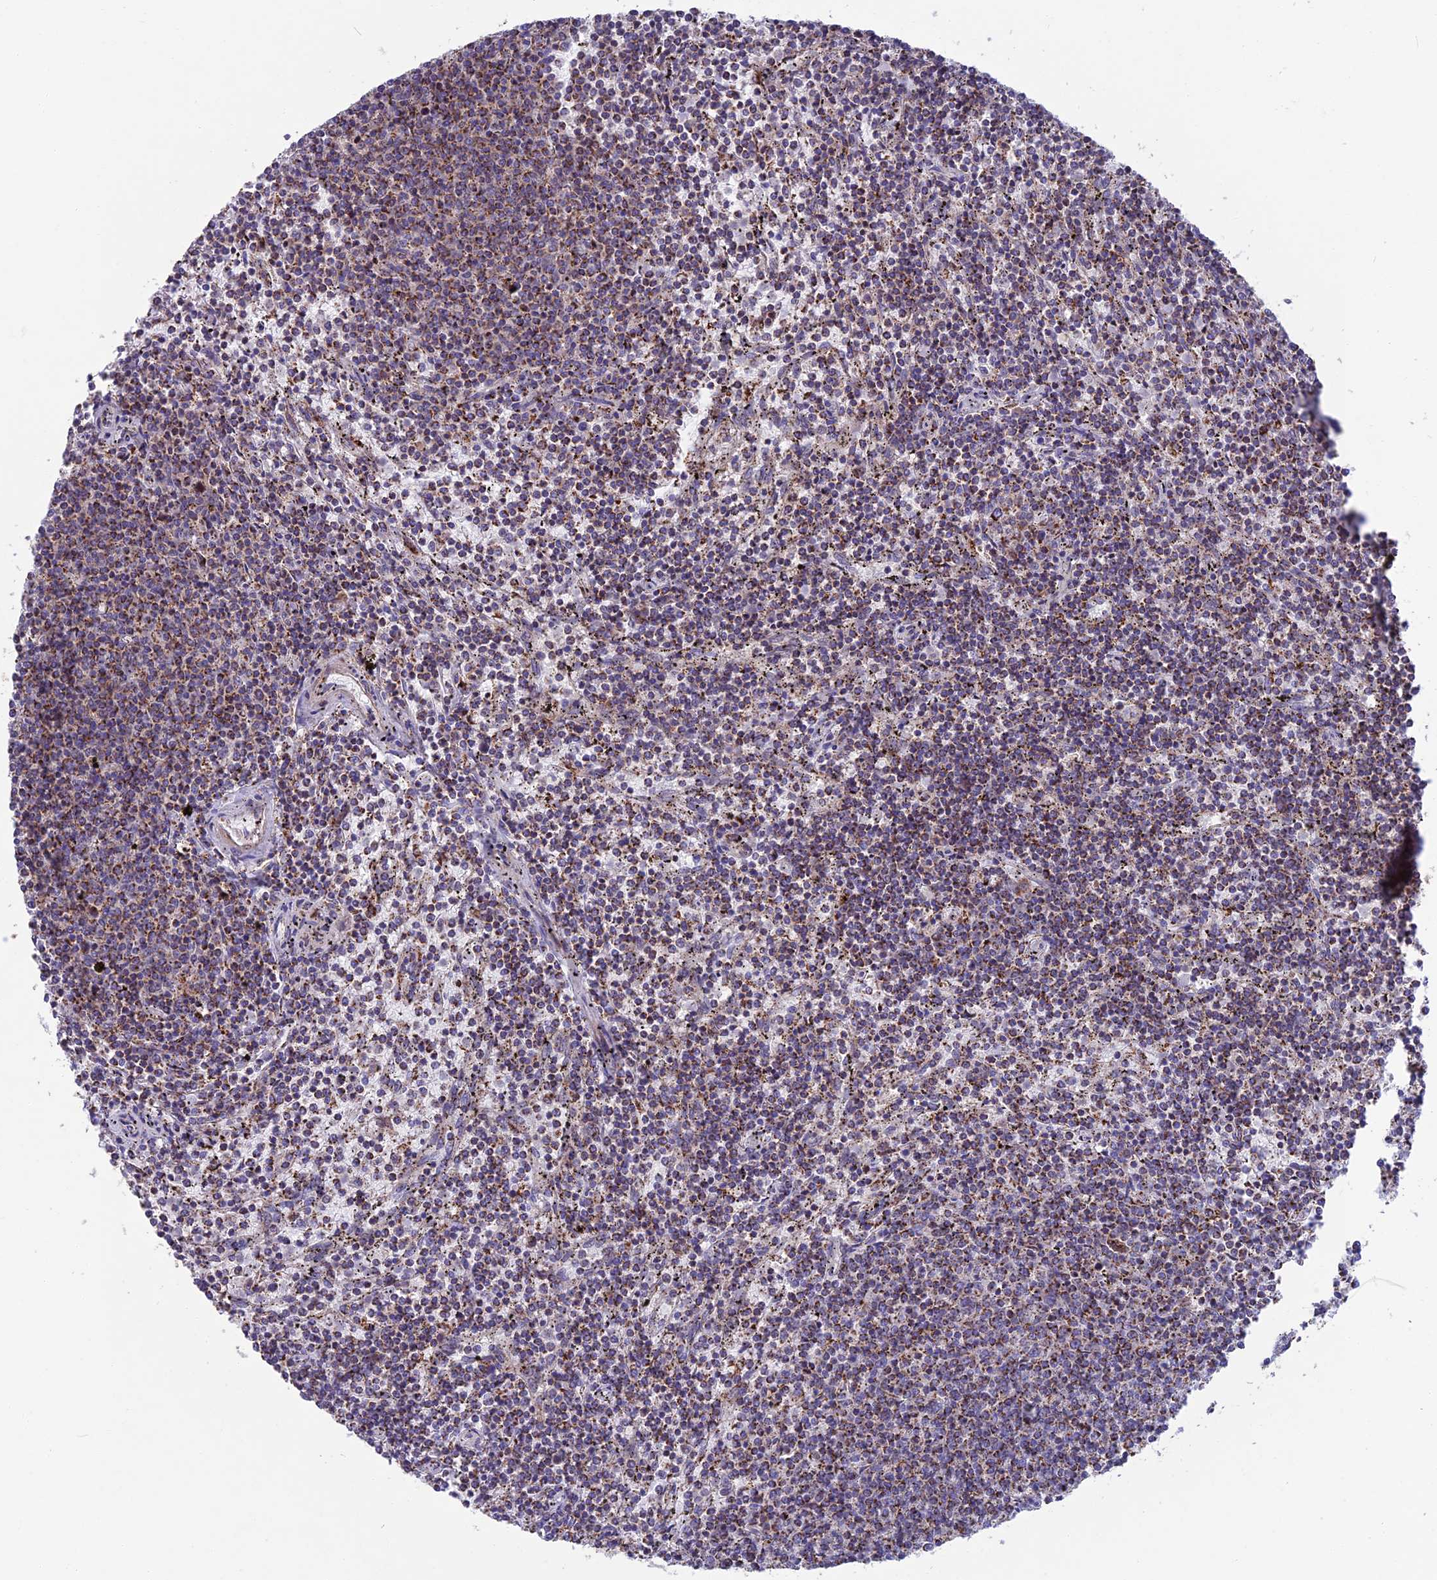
{"staining": {"intensity": "moderate", "quantity": "25%-75%", "location": "cytoplasmic/membranous"}, "tissue": "lymphoma", "cell_type": "Tumor cells", "image_type": "cancer", "snomed": [{"axis": "morphology", "description": "Malignant lymphoma, non-Hodgkin's type, Low grade"}, {"axis": "topography", "description": "Spleen"}], "caption": "Lymphoma stained with a brown dye shows moderate cytoplasmic/membranous positive positivity in approximately 25%-75% of tumor cells.", "gene": "CS", "patient": {"sex": "female", "age": 50}}